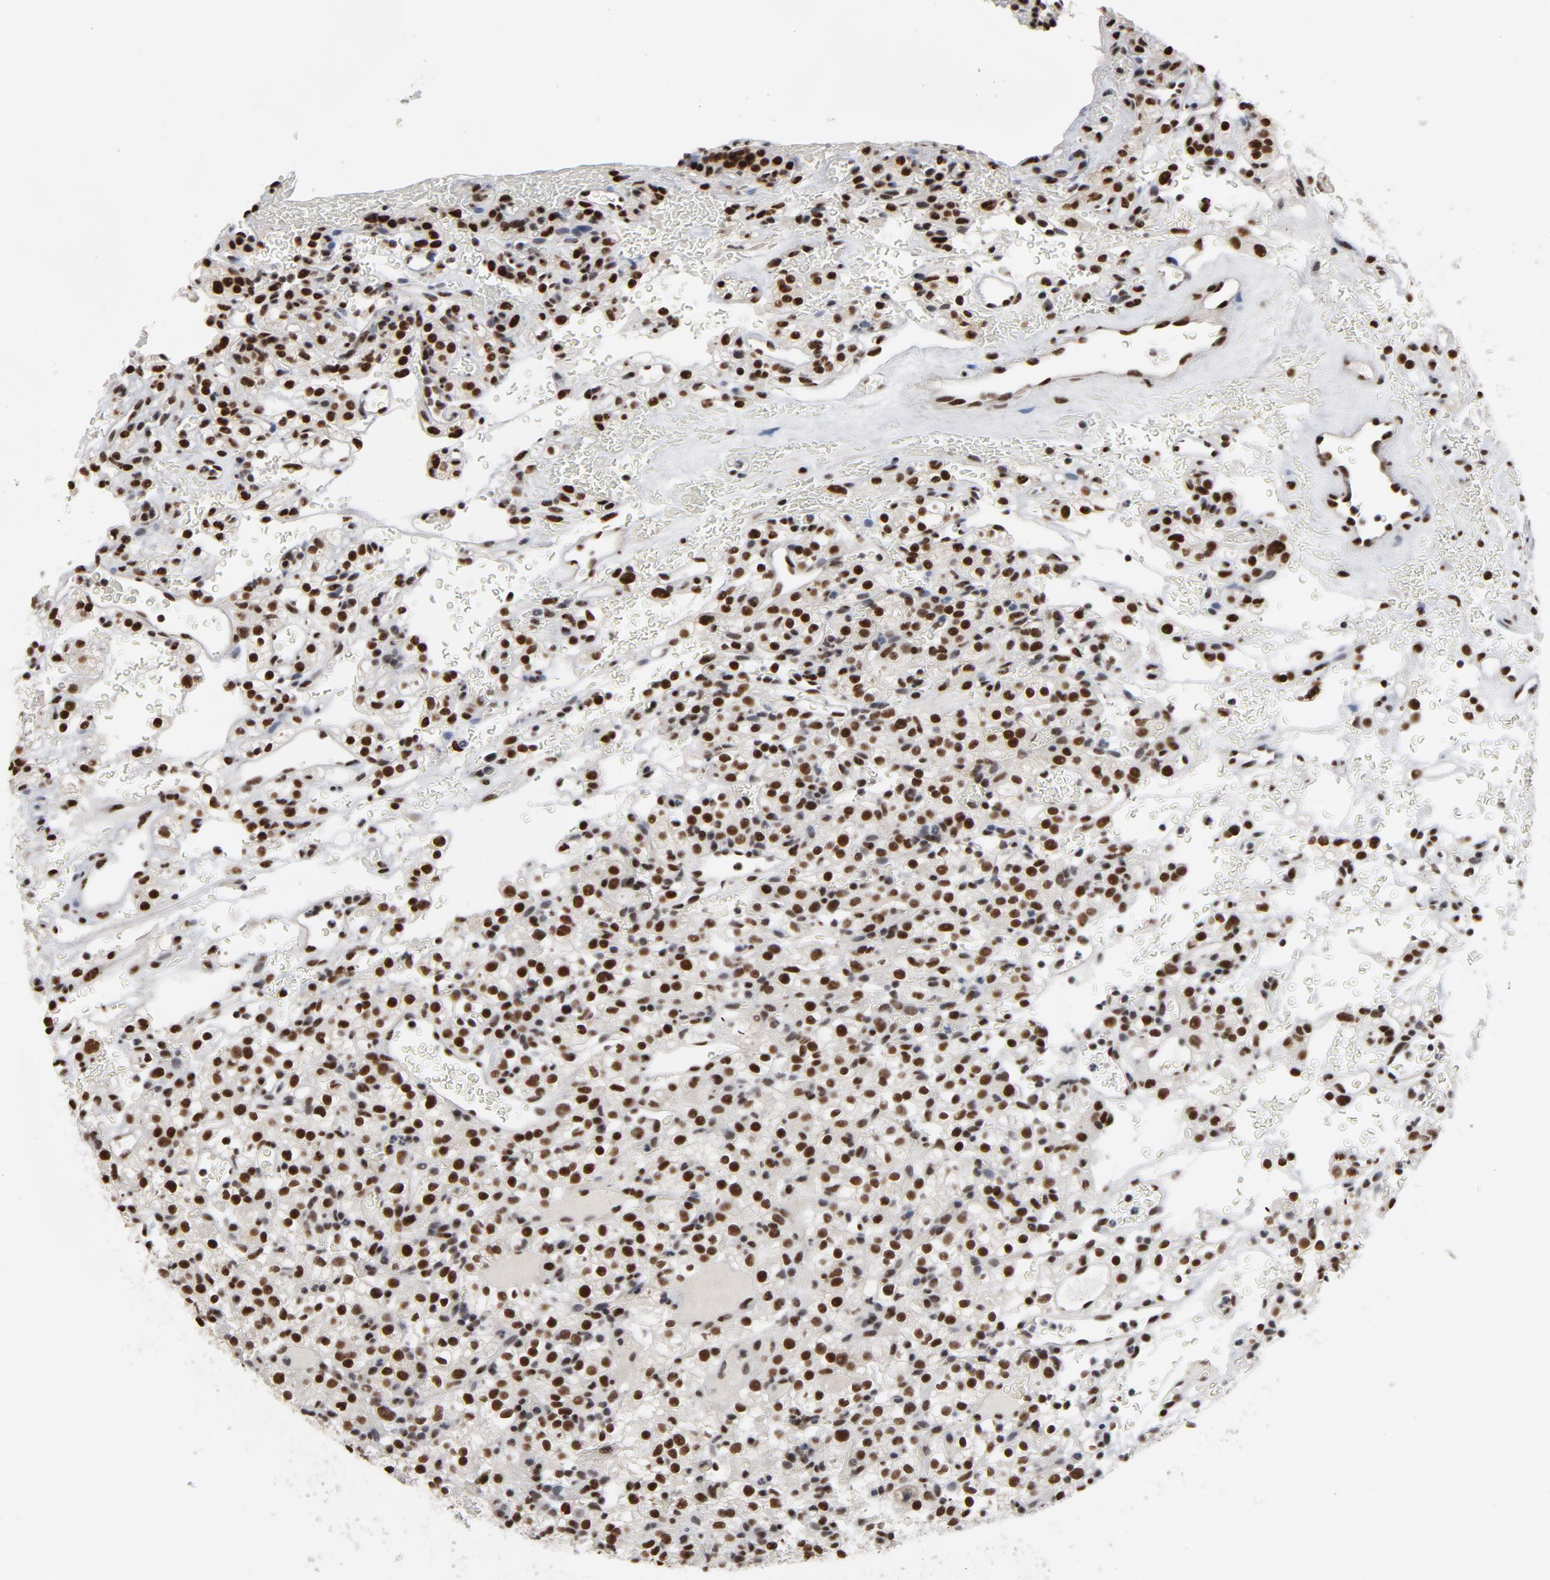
{"staining": {"intensity": "strong", "quantity": ">75%", "location": "nuclear"}, "tissue": "renal cancer", "cell_type": "Tumor cells", "image_type": "cancer", "snomed": [{"axis": "morphology", "description": "Normal tissue, NOS"}, {"axis": "morphology", "description": "Adenocarcinoma, NOS"}, {"axis": "topography", "description": "Kidney"}], "caption": "High-magnification brightfield microscopy of renal cancer (adenocarcinoma) stained with DAB (brown) and counterstained with hematoxylin (blue). tumor cells exhibit strong nuclear positivity is seen in about>75% of cells. The protein of interest is shown in brown color, while the nuclei are stained blue.", "gene": "MRE11", "patient": {"sex": "female", "age": 72}}